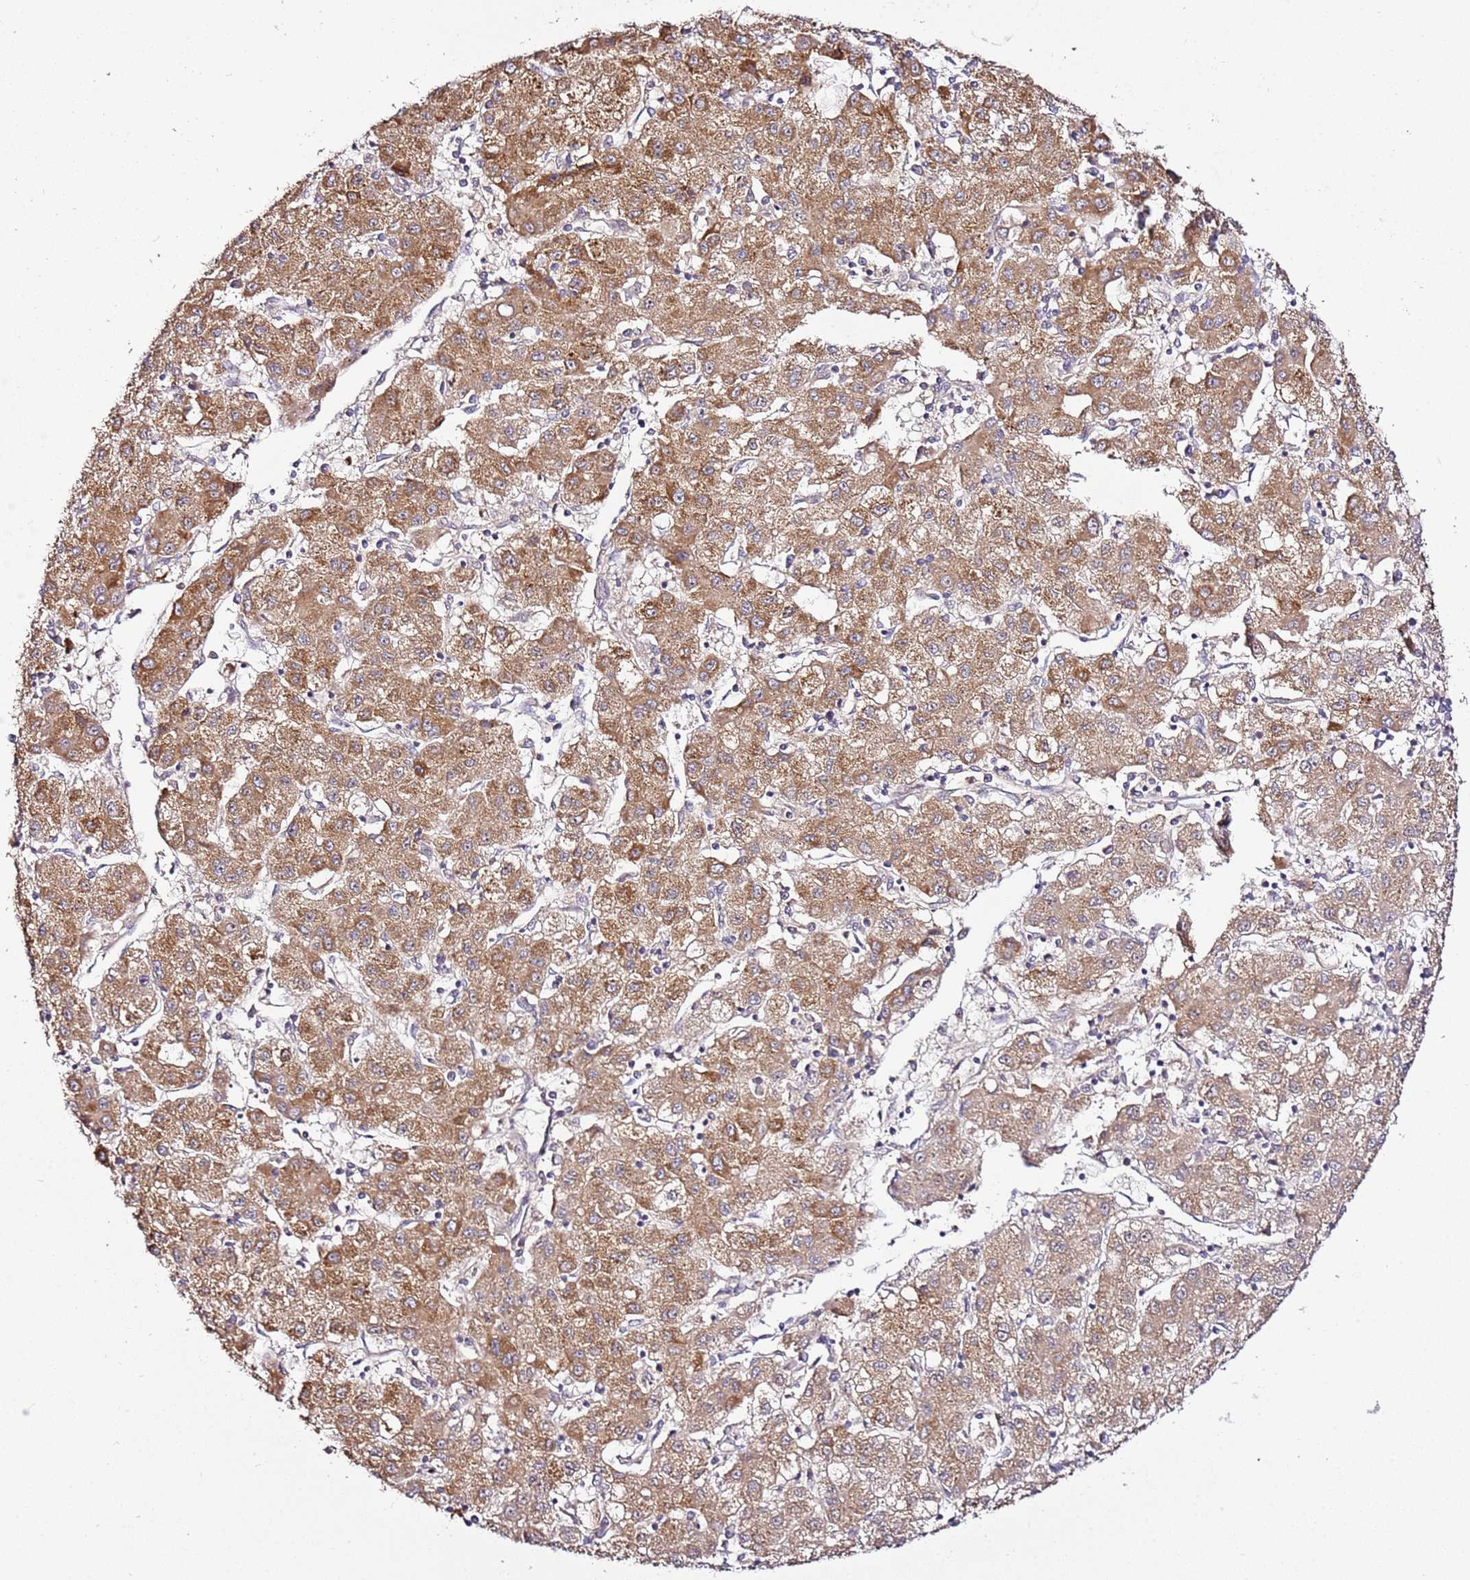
{"staining": {"intensity": "moderate", "quantity": ">75%", "location": "cytoplasmic/membranous"}, "tissue": "liver cancer", "cell_type": "Tumor cells", "image_type": "cancer", "snomed": [{"axis": "morphology", "description": "Carcinoma, Hepatocellular, NOS"}, {"axis": "topography", "description": "Liver"}], "caption": "A brown stain highlights moderate cytoplasmic/membranous positivity of a protein in human hepatocellular carcinoma (liver) tumor cells.", "gene": "PVRIG", "patient": {"sex": "male", "age": 72}}